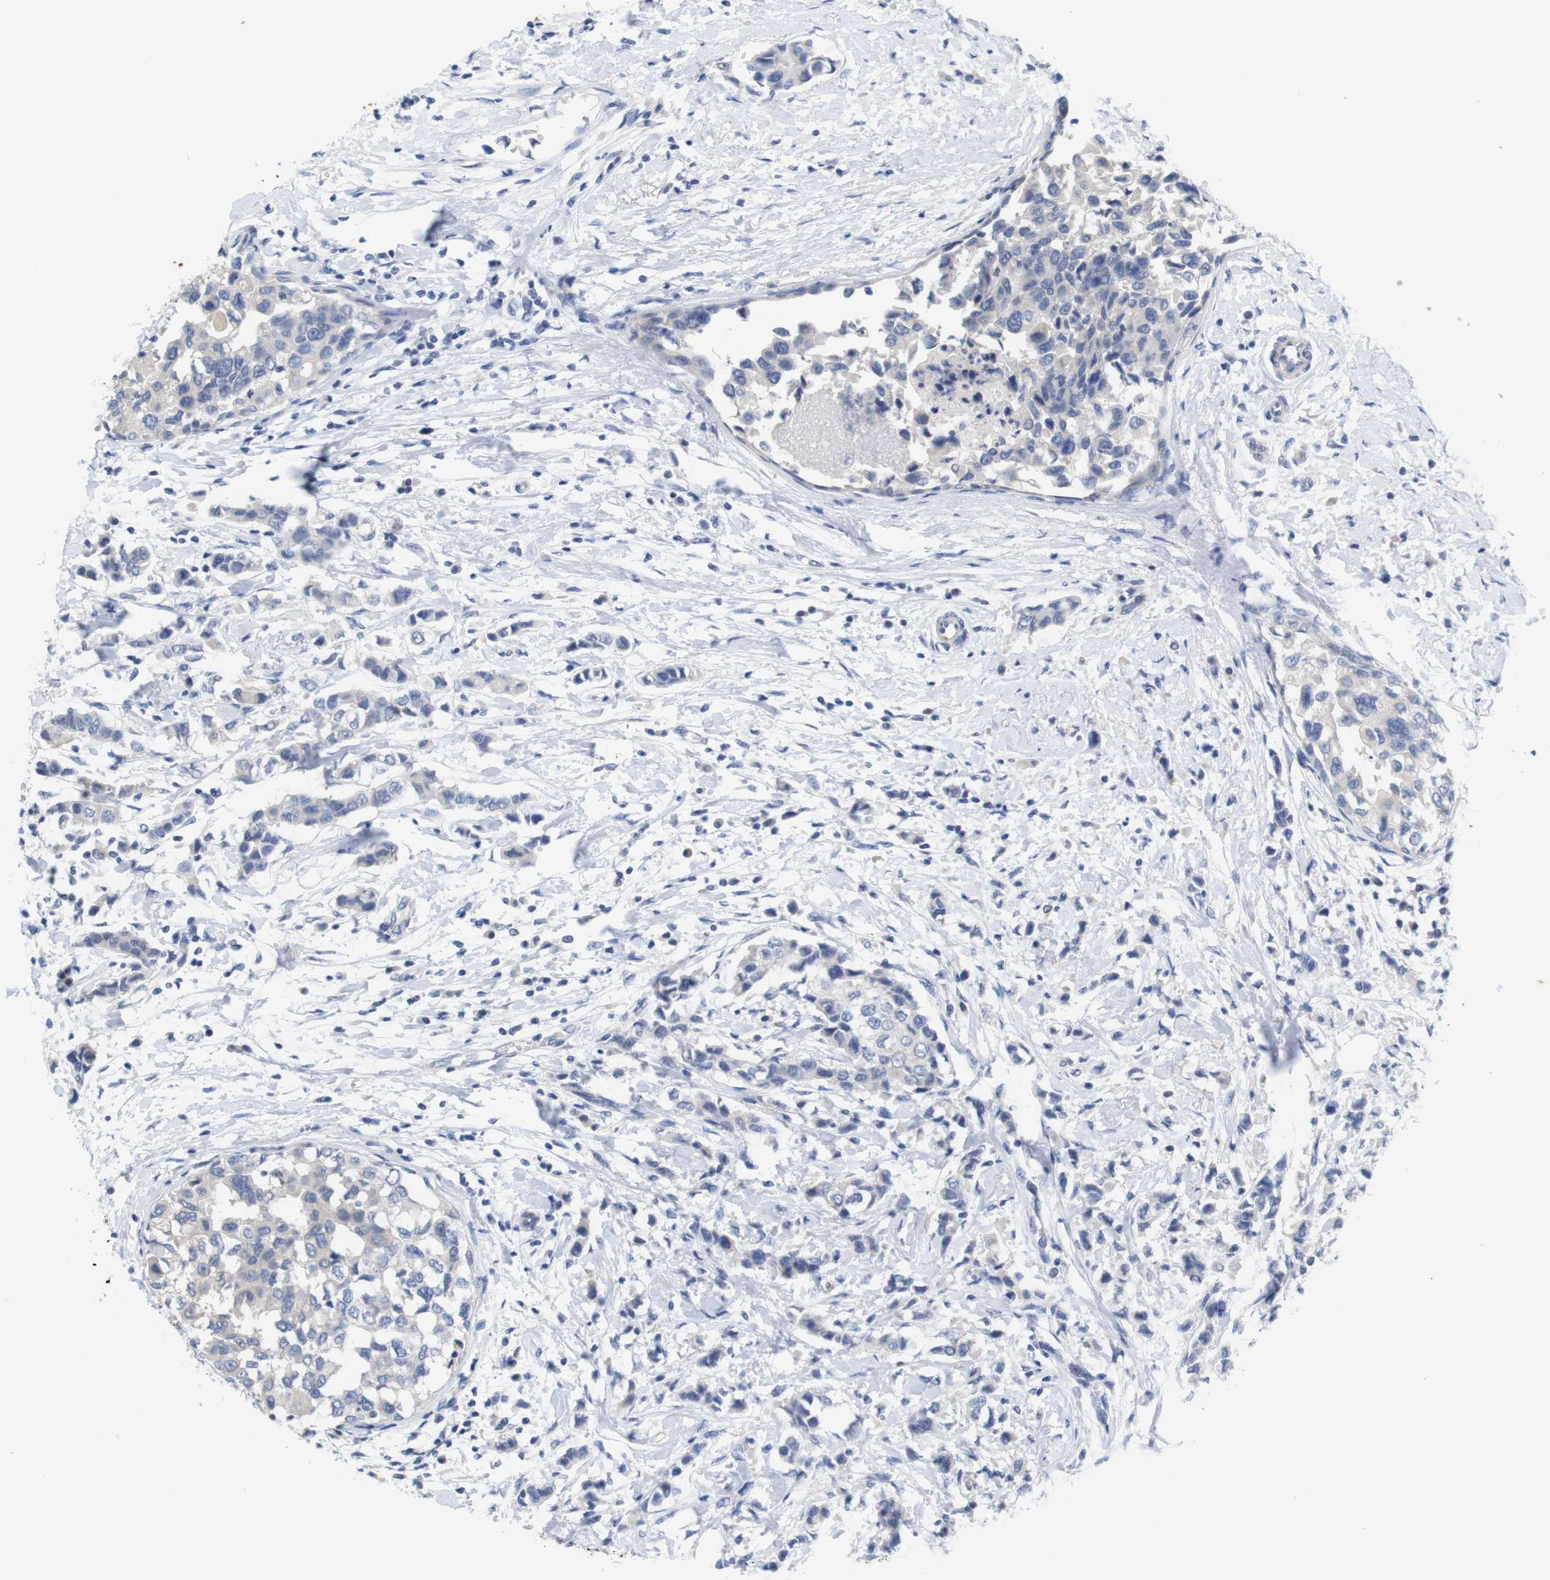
{"staining": {"intensity": "negative", "quantity": "none", "location": "none"}, "tissue": "breast cancer", "cell_type": "Tumor cells", "image_type": "cancer", "snomed": [{"axis": "morphology", "description": "Normal tissue, NOS"}, {"axis": "morphology", "description": "Duct carcinoma"}, {"axis": "topography", "description": "Breast"}], "caption": "Tumor cells are negative for protein expression in human infiltrating ductal carcinoma (breast). Nuclei are stained in blue.", "gene": "TNNI3", "patient": {"sex": "female", "age": 50}}